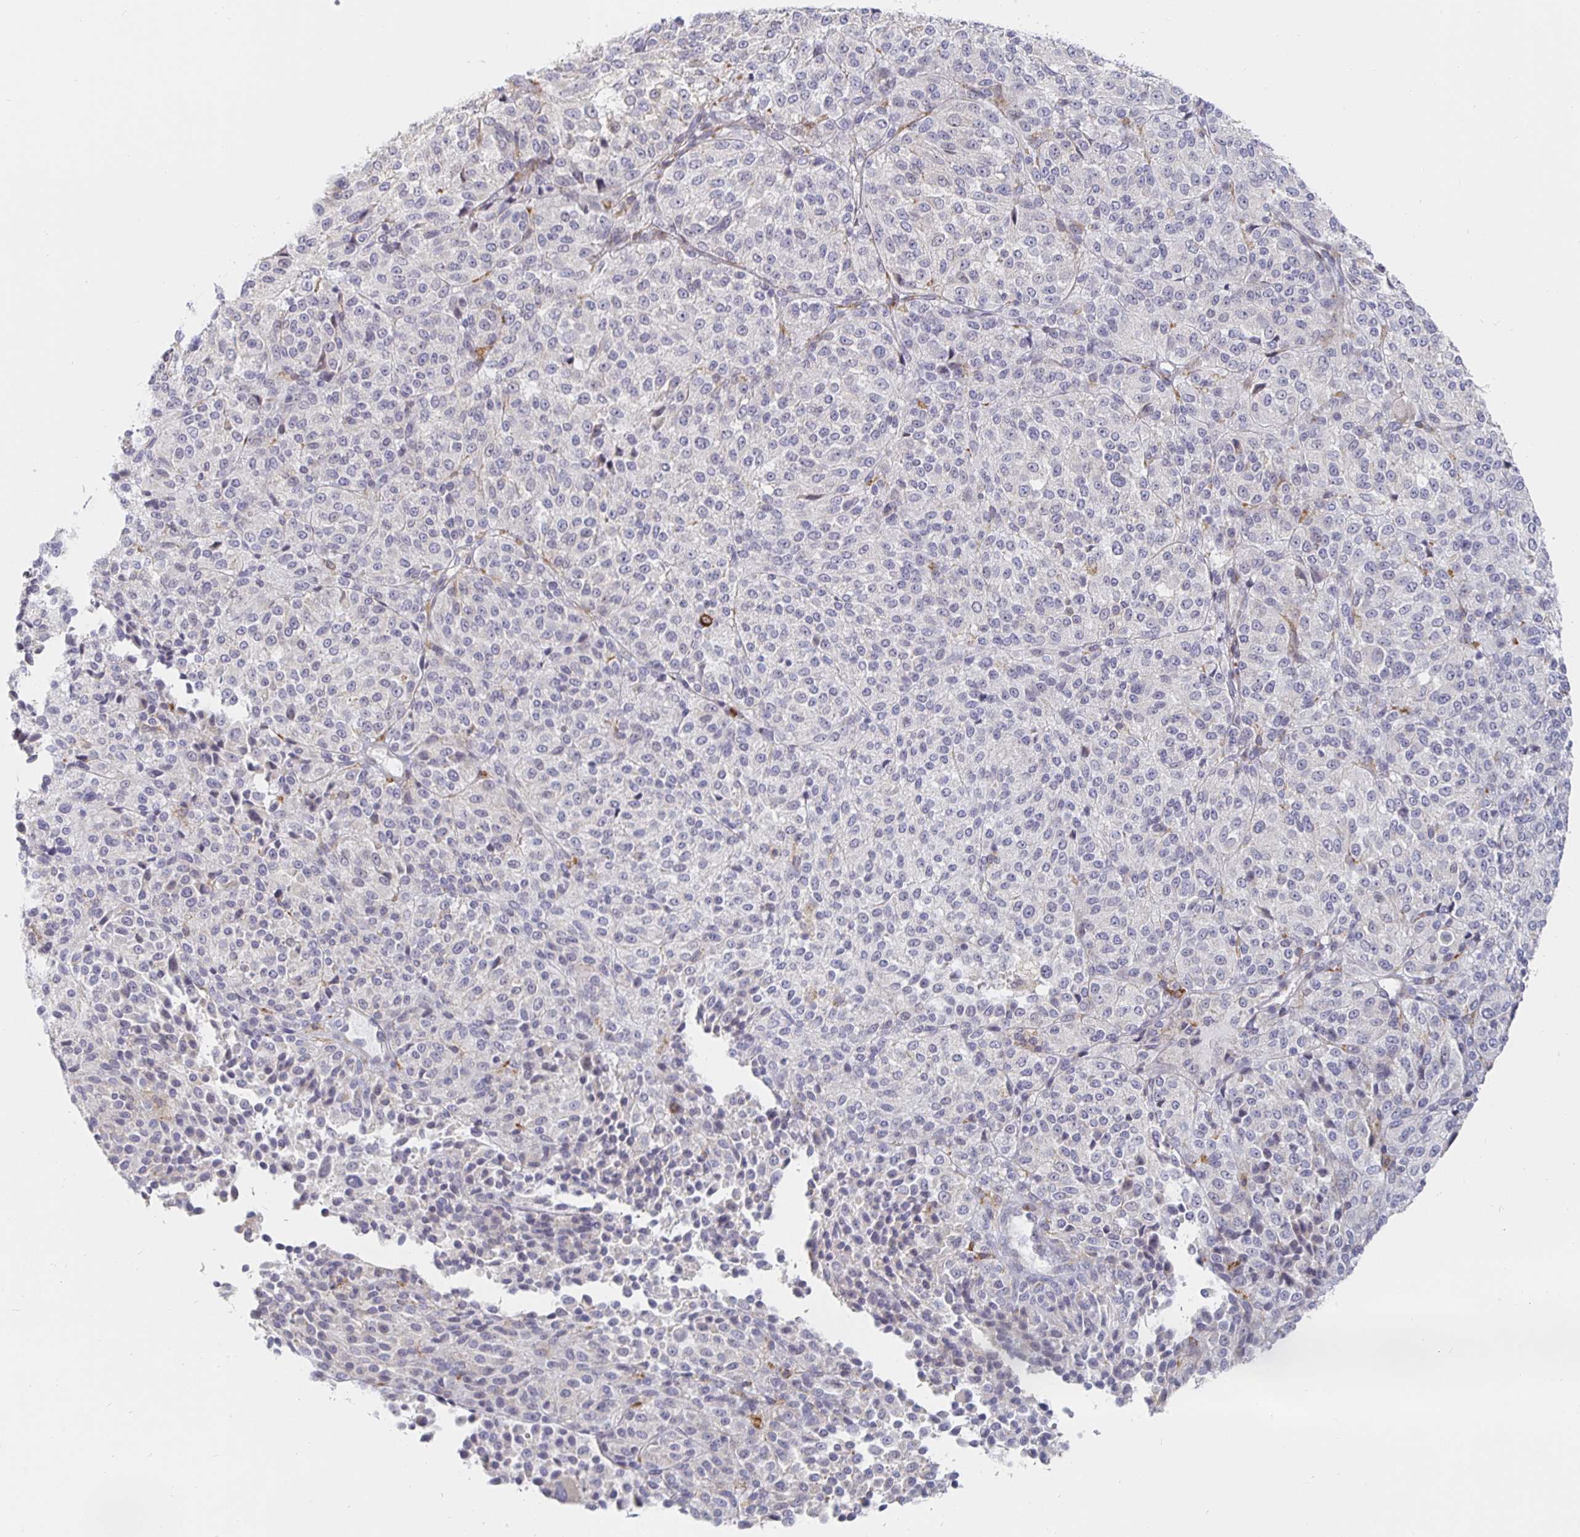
{"staining": {"intensity": "negative", "quantity": "none", "location": "none"}, "tissue": "melanoma", "cell_type": "Tumor cells", "image_type": "cancer", "snomed": [{"axis": "morphology", "description": "Malignant melanoma, Metastatic site"}, {"axis": "topography", "description": "Brain"}], "caption": "Photomicrograph shows no significant protein positivity in tumor cells of malignant melanoma (metastatic site).", "gene": "S100G", "patient": {"sex": "female", "age": 56}}